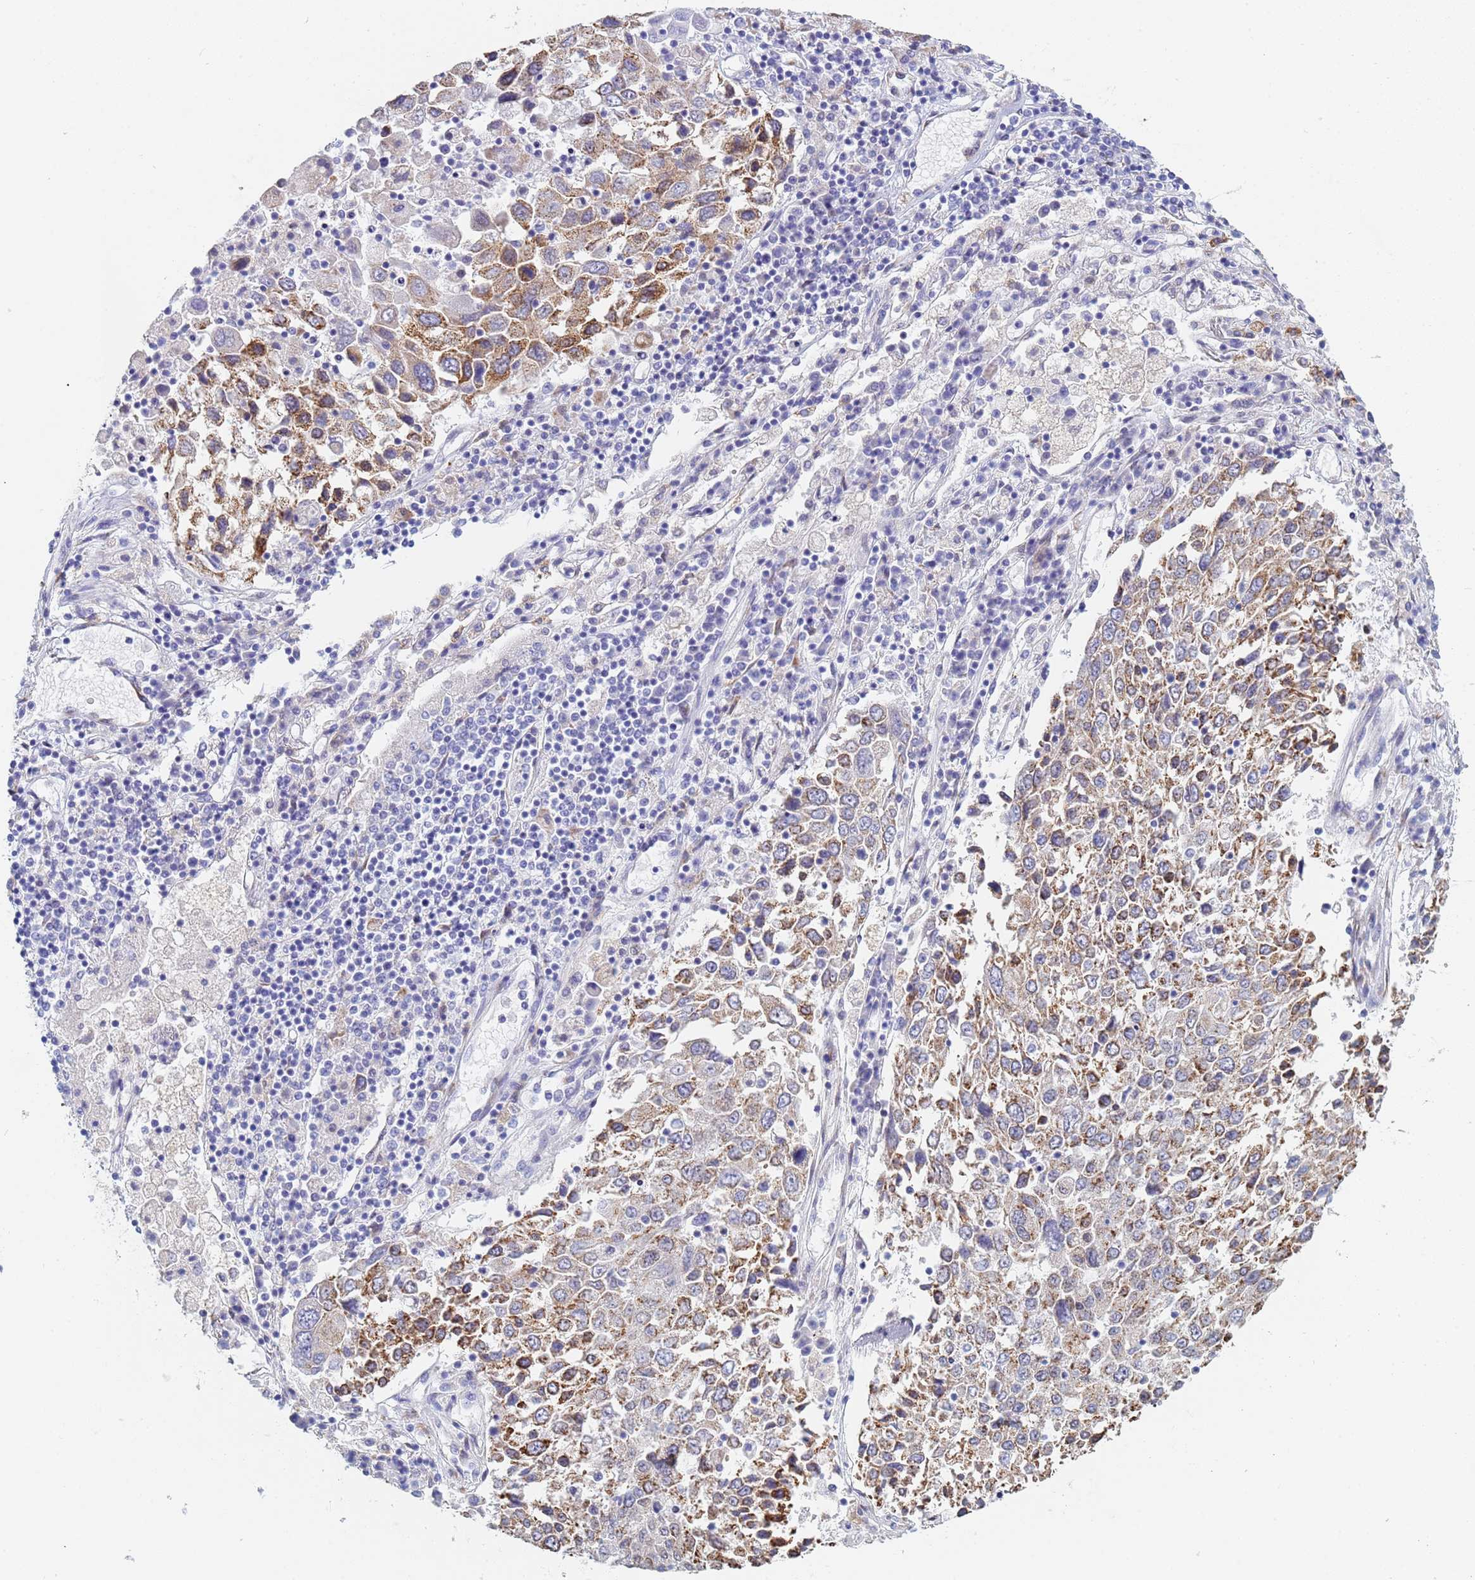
{"staining": {"intensity": "moderate", "quantity": ">75%", "location": "cytoplasmic/membranous"}, "tissue": "lung cancer", "cell_type": "Tumor cells", "image_type": "cancer", "snomed": [{"axis": "morphology", "description": "Squamous cell carcinoma, NOS"}, {"axis": "topography", "description": "Lung"}], "caption": "IHC micrograph of neoplastic tissue: human lung squamous cell carcinoma stained using immunohistochemistry reveals medium levels of moderate protein expression localized specifically in the cytoplasmic/membranous of tumor cells, appearing as a cytoplasmic/membranous brown color.", "gene": "GDAP2", "patient": {"sex": "male", "age": 65}}